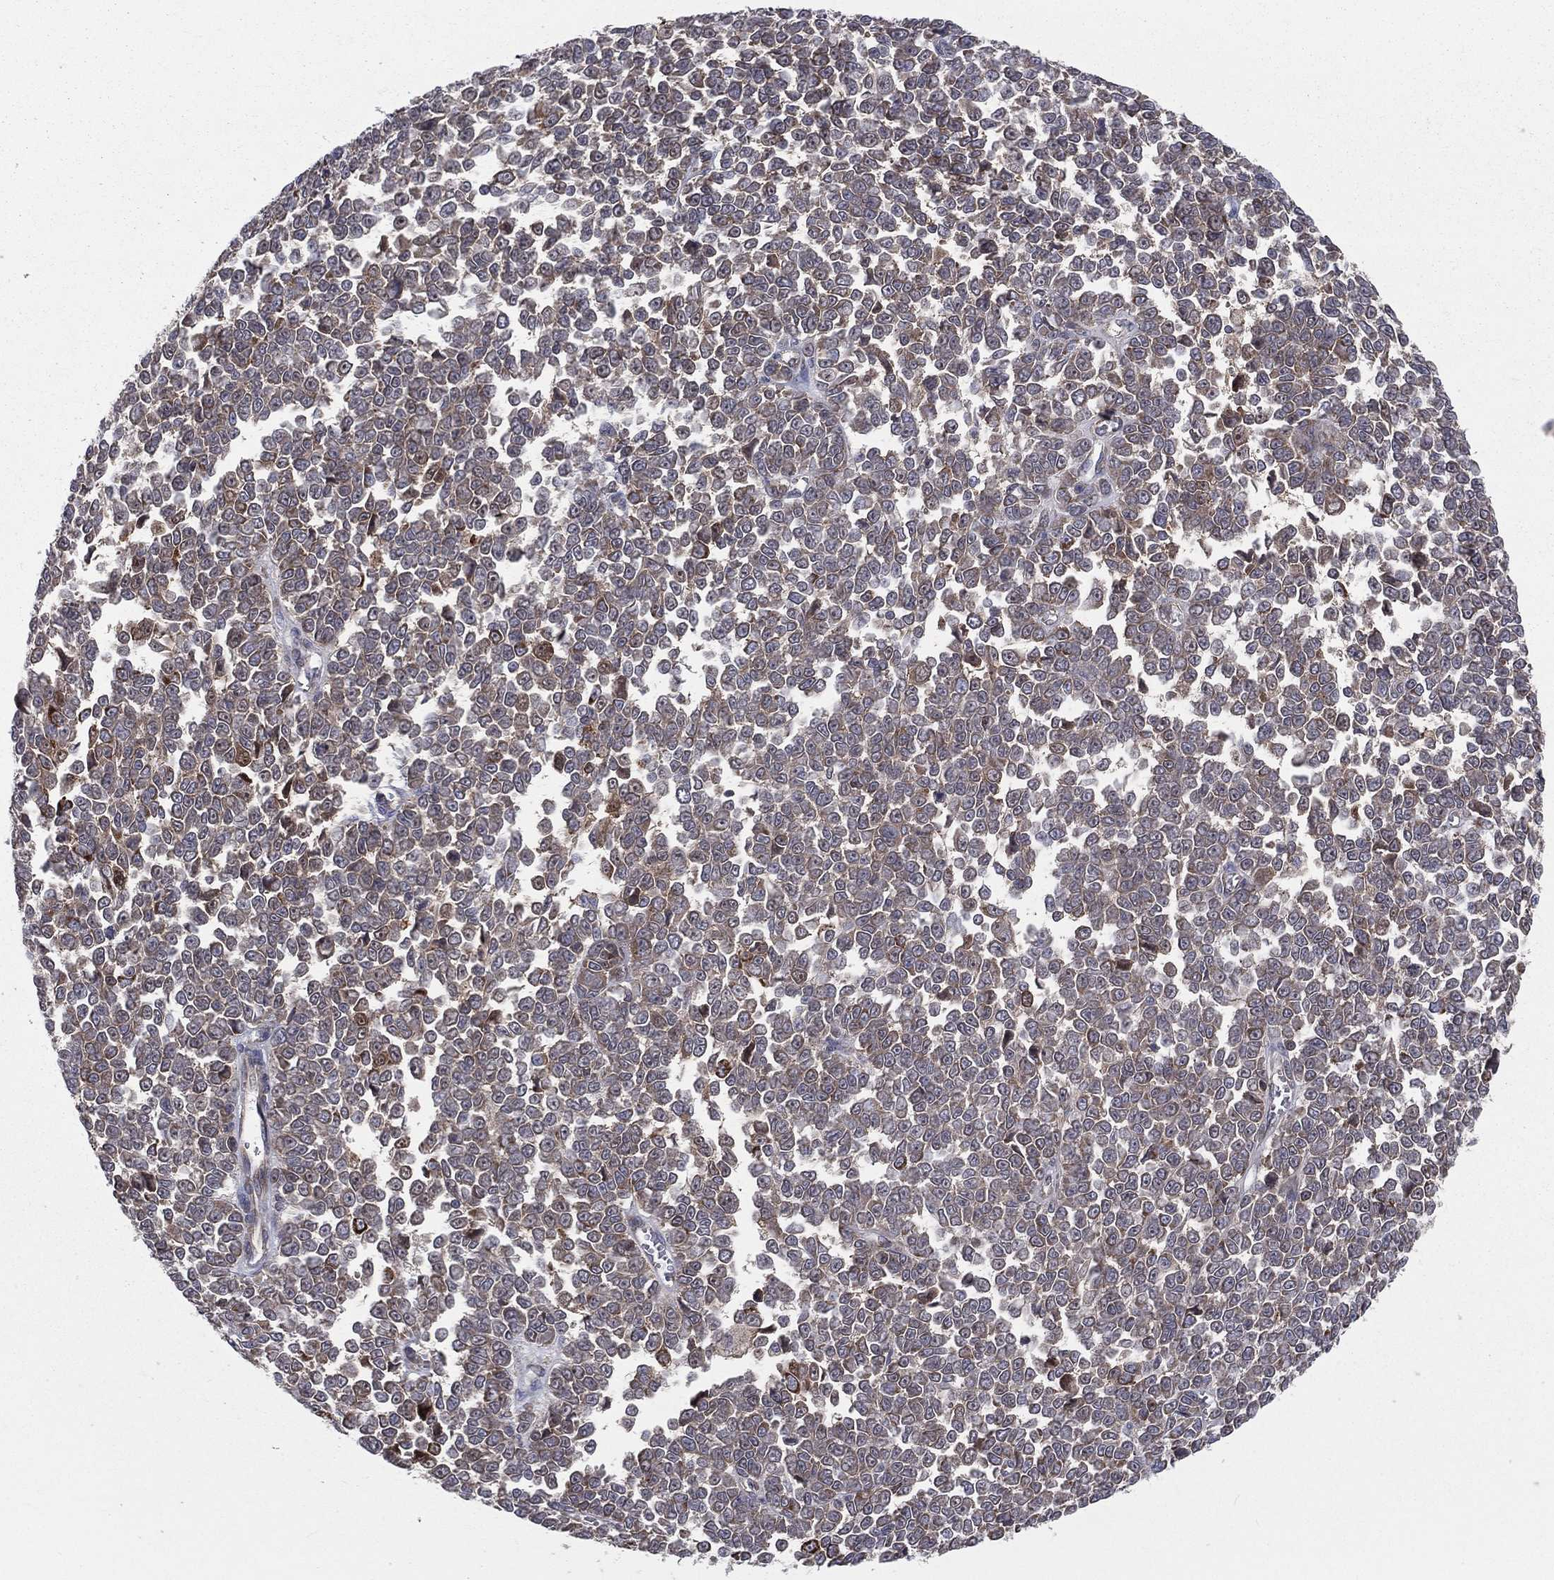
{"staining": {"intensity": "strong", "quantity": "25%-75%", "location": "cytoplasmic/membranous"}, "tissue": "melanoma", "cell_type": "Tumor cells", "image_type": "cancer", "snomed": [{"axis": "morphology", "description": "Malignant melanoma, NOS"}, {"axis": "topography", "description": "Skin"}], "caption": "This is a micrograph of immunohistochemistry (IHC) staining of melanoma, which shows strong positivity in the cytoplasmic/membranous of tumor cells.", "gene": "MIX23", "patient": {"sex": "female", "age": 95}}